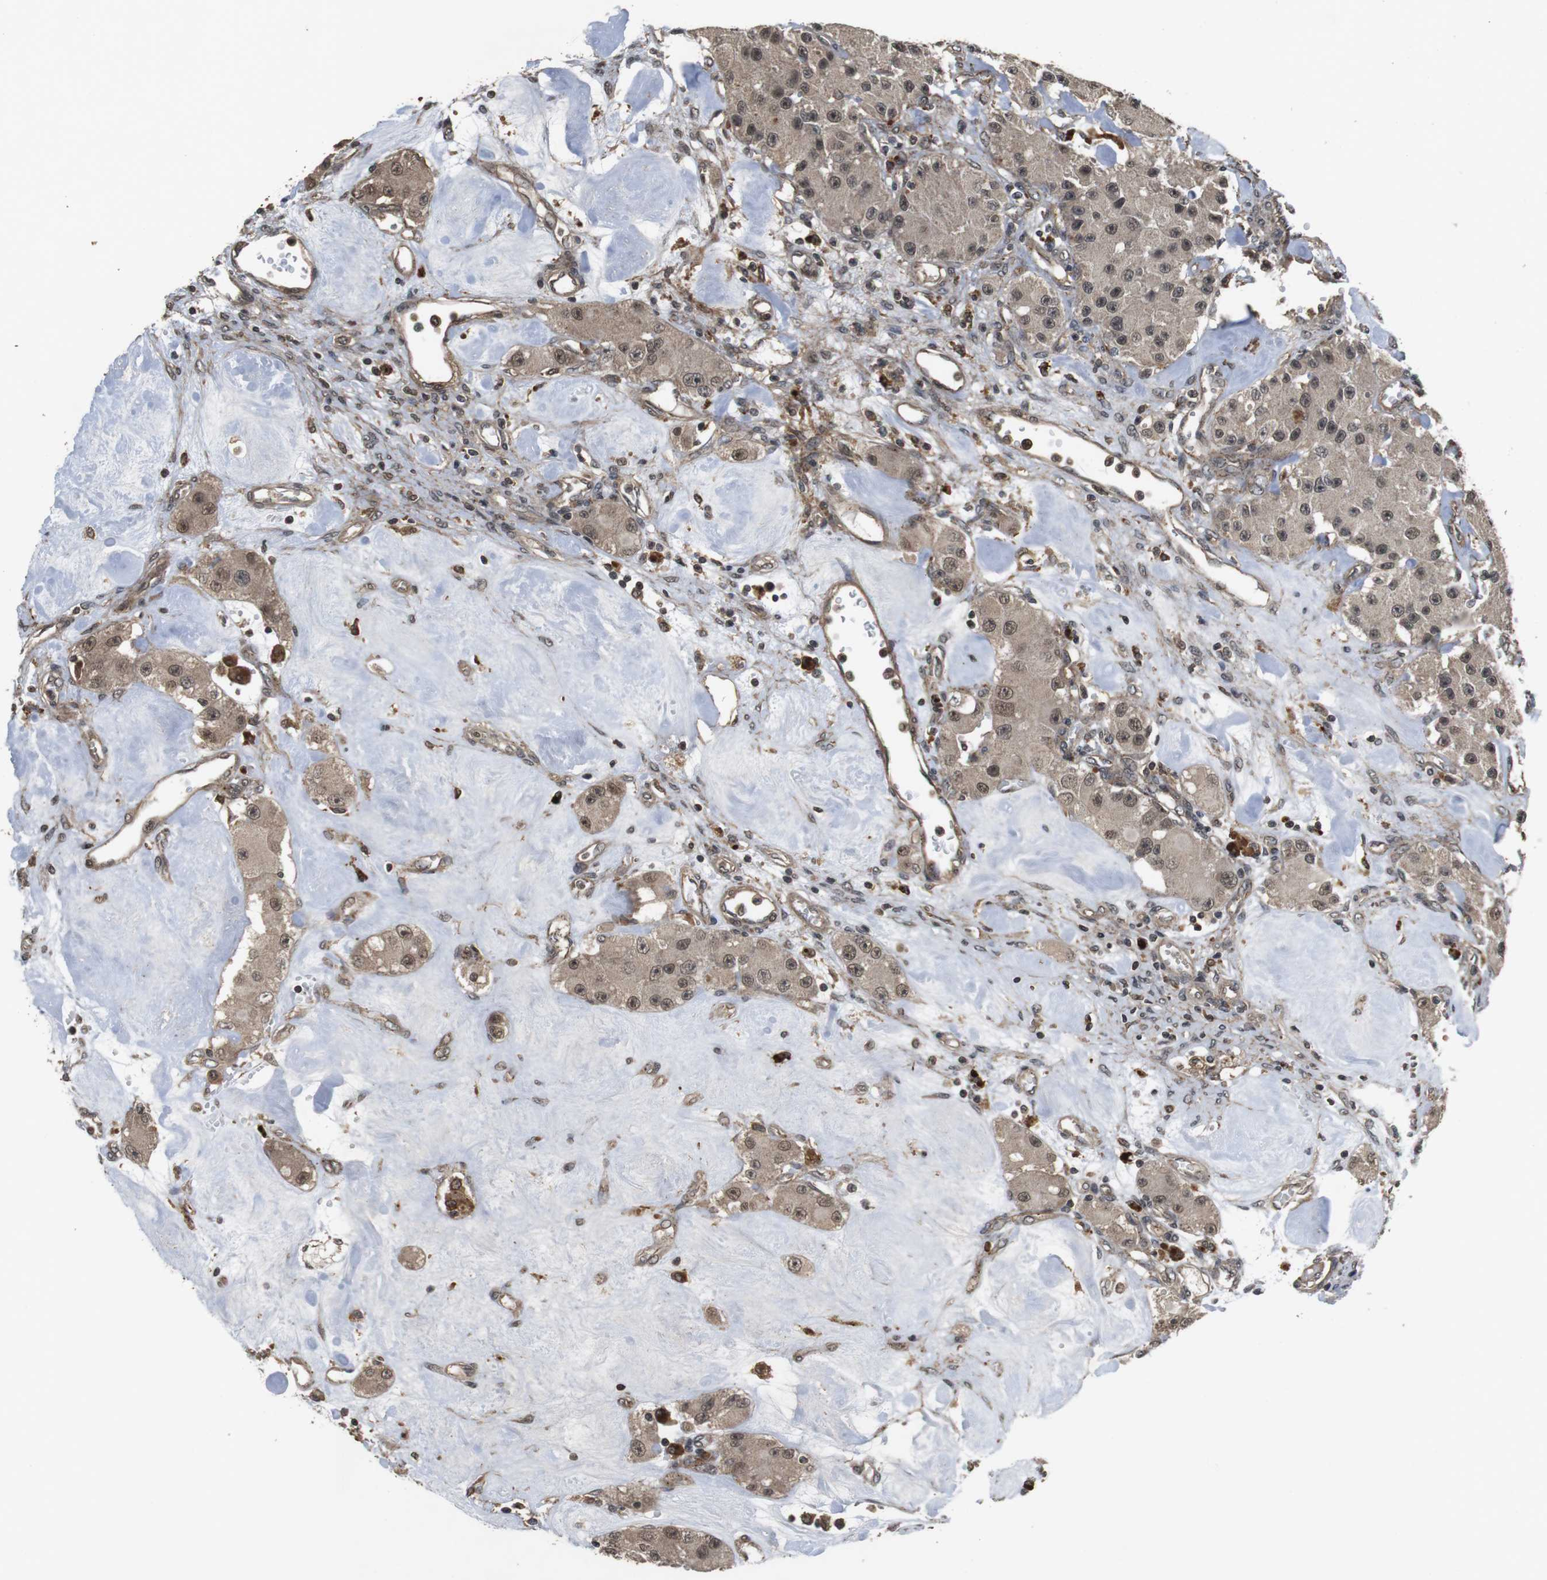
{"staining": {"intensity": "weak", "quantity": ">75%", "location": "cytoplasmic/membranous,nuclear"}, "tissue": "carcinoid", "cell_type": "Tumor cells", "image_type": "cancer", "snomed": [{"axis": "morphology", "description": "Carcinoid, malignant, NOS"}, {"axis": "topography", "description": "Pancreas"}], "caption": "A low amount of weak cytoplasmic/membranous and nuclear staining is present in about >75% of tumor cells in malignant carcinoid tissue.", "gene": "FZD10", "patient": {"sex": "male", "age": 41}}